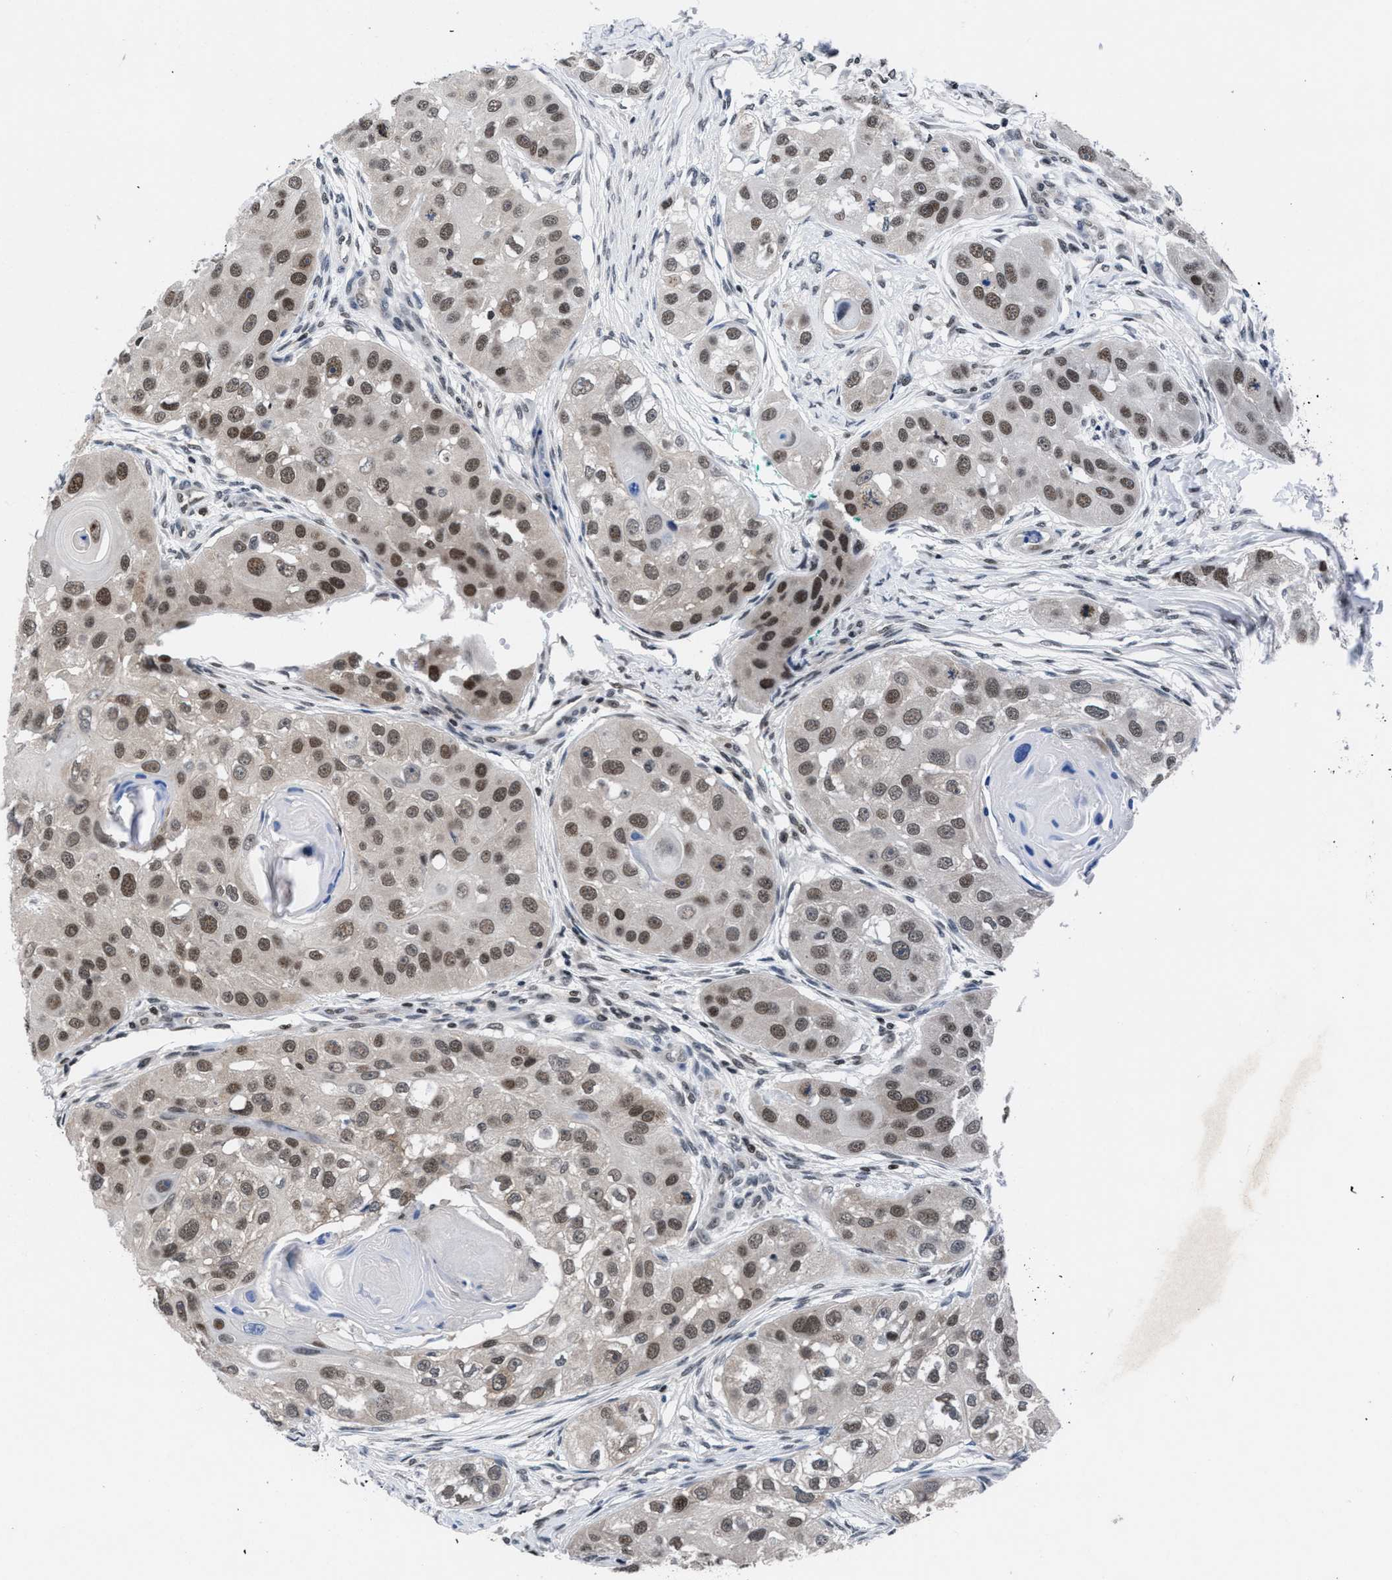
{"staining": {"intensity": "moderate", "quantity": ">75%", "location": "nuclear"}, "tissue": "head and neck cancer", "cell_type": "Tumor cells", "image_type": "cancer", "snomed": [{"axis": "morphology", "description": "Normal tissue, NOS"}, {"axis": "morphology", "description": "Squamous cell carcinoma, NOS"}, {"axis": "topography", "description": "Skeletal muscle"}, {"axis": "topography", "description": "Head-Neck"}], "caption": "This histopathology image demonstrates head and neck cancer stained with immunohistochemistry to label a protein in brown. The nuclear of tumor cells show moderate positivity for the protein. Nuclei are counter-stained blue.", "gene": "WDR81", "patient": {"sex": "male", "age": 51}}